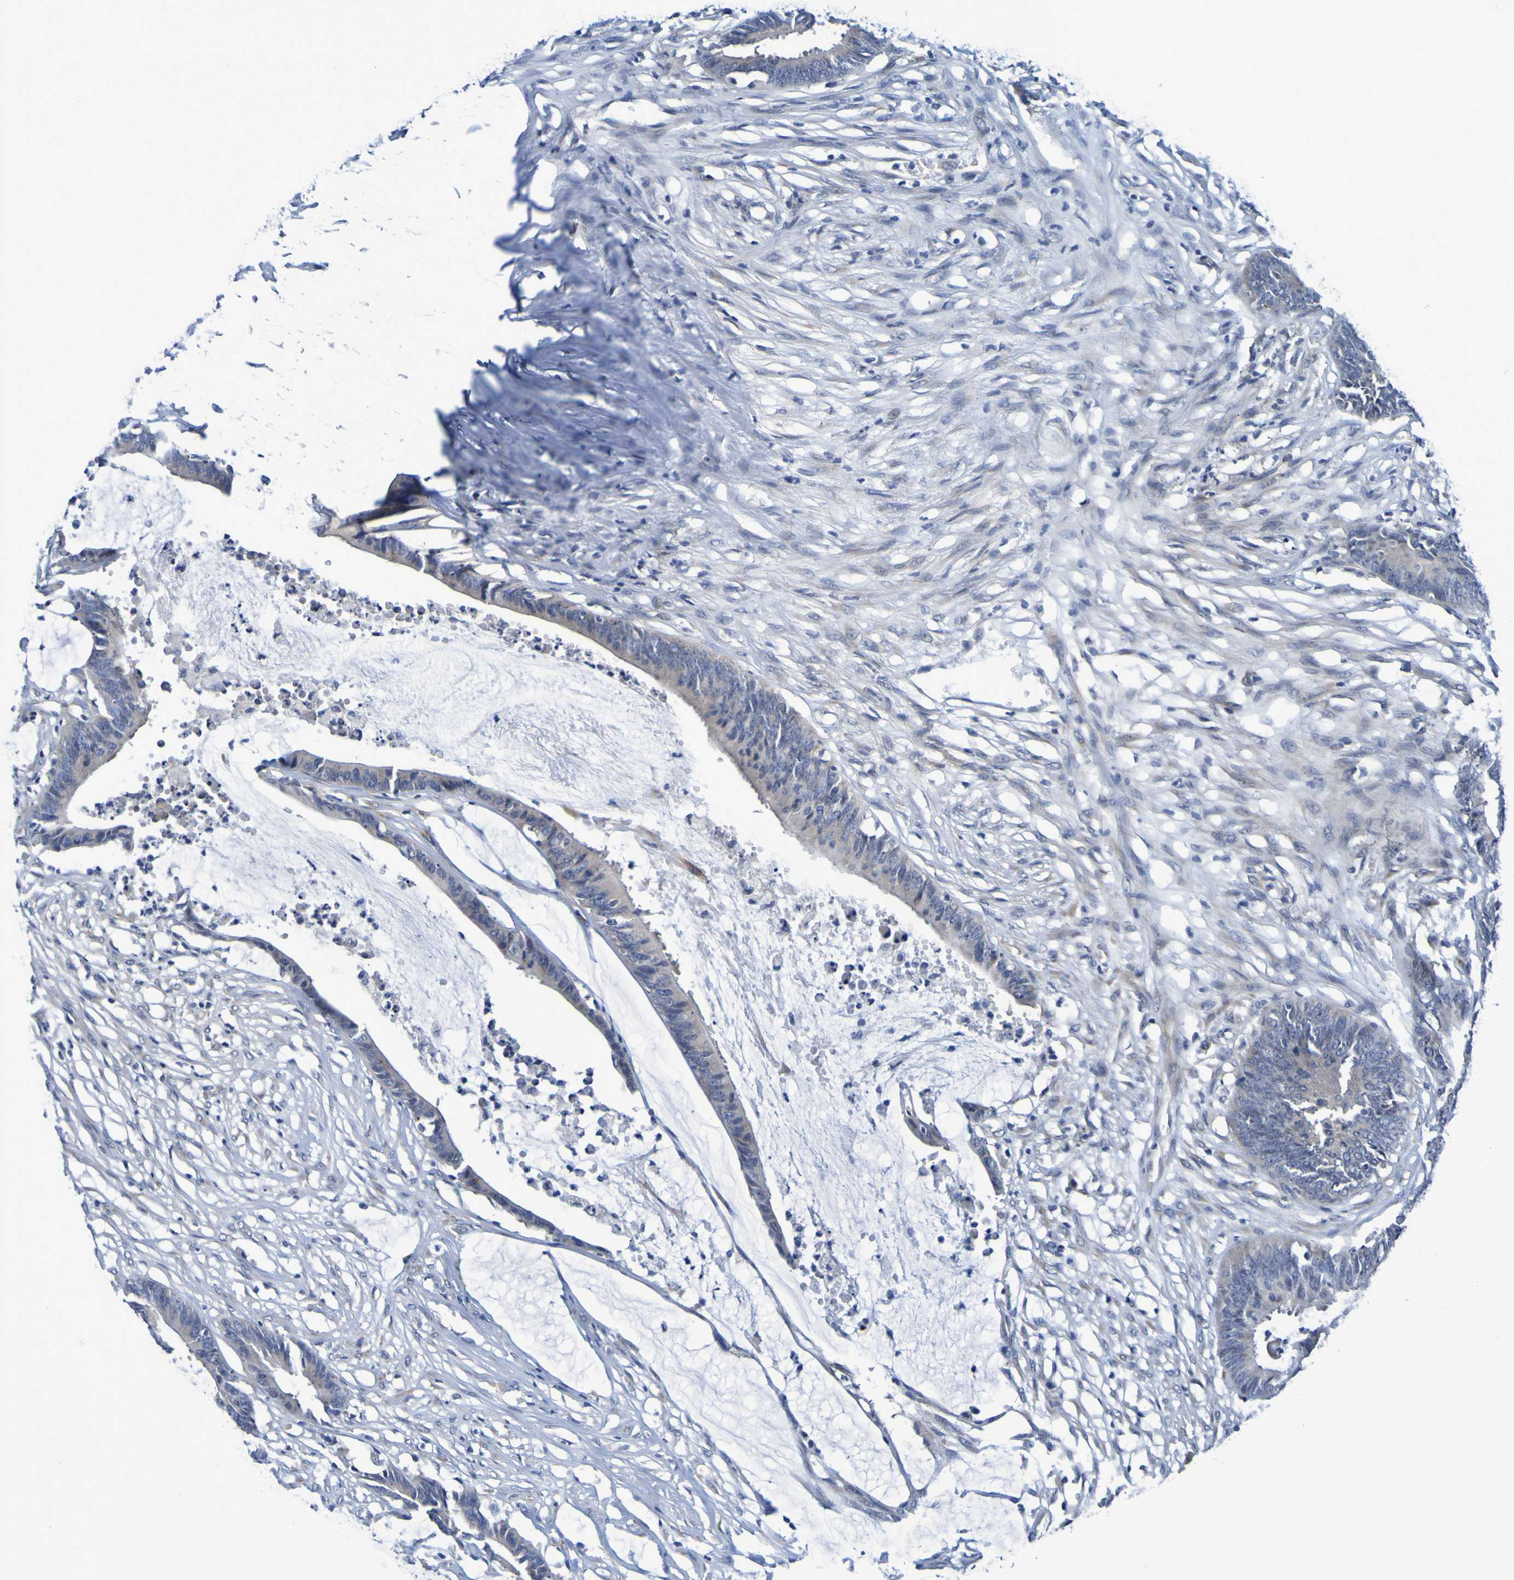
{"staining": {"intensity": "weak", "quantity": "<25%", "location": "cytoplasmic/membranous"}, "tissue": "colorectal cancer", "cell_type": "Tumor cells", "image_type": "cancer", "snomed": [{"axis": "morphology", "description": "Adenocarcinoma, NOS"}, {"axis": "topography", "description": "Rectum"}], "caption": "This is an immunohistochemistry (IHC) histopathology image of adenocarcinoma (colorectal). There is no positivity in tumor cells.", "gene": "VMA21", "patient": {"sex": "female", "age": 66}}